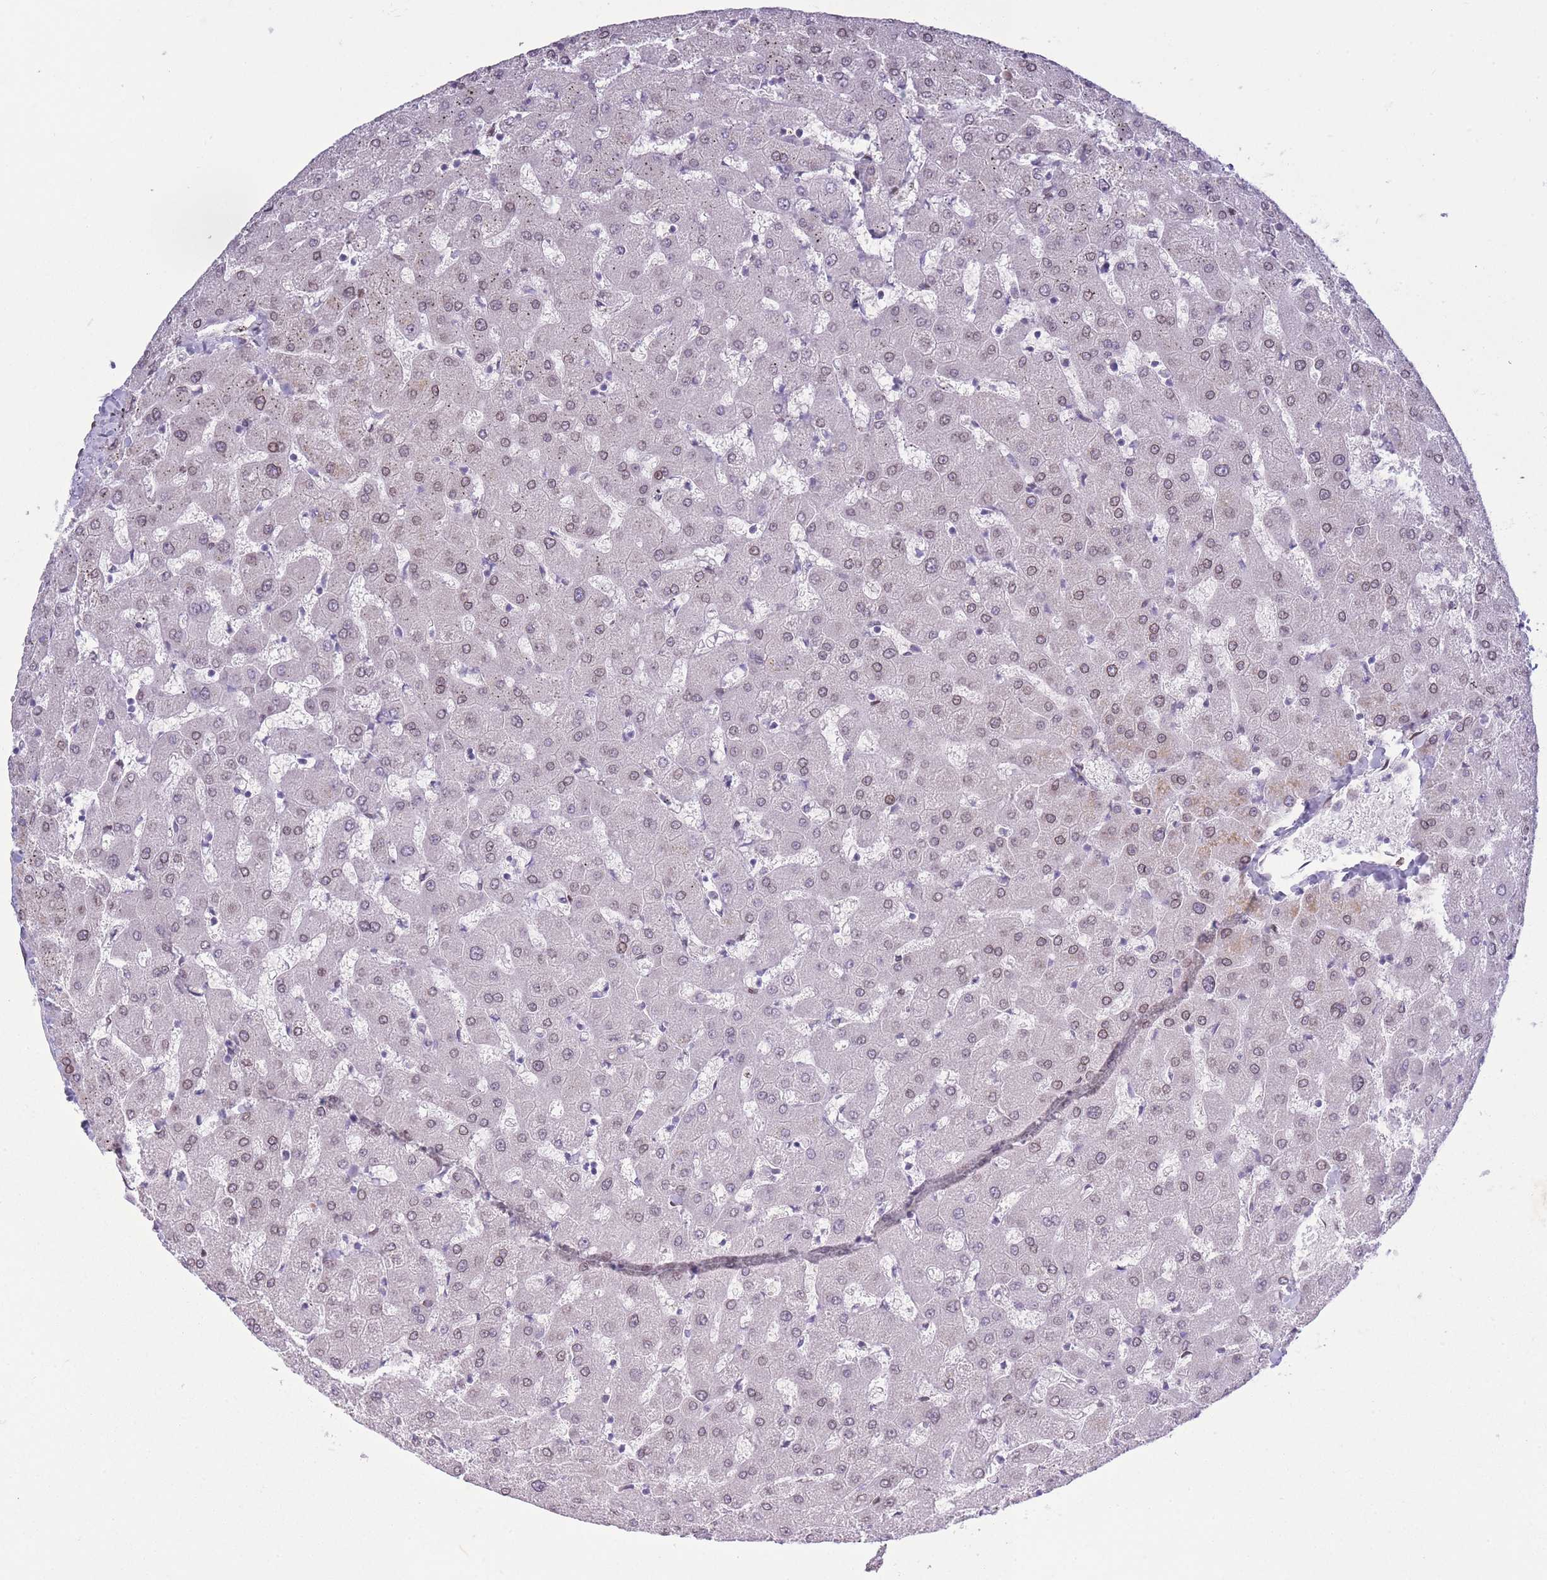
{"staining": {"intensity": "negative", "quantity": "none", "location": "none"}, "tissue": "liver", "cell_type": "Cholangiocytes", "image_type": "normal", "snomed": [{"axis": "morphology", "description": "Normal tissue, NOS"}, {"axis": "topography", "description": "Liver"}], "caption": "Immunohistochemistry (IHC) image of benign liver: human liver stained with DAB shows no significant protein staining in cholangiocytes.", "gene": "PDHA1", "patient": {"sex": "female", "age": 63}}